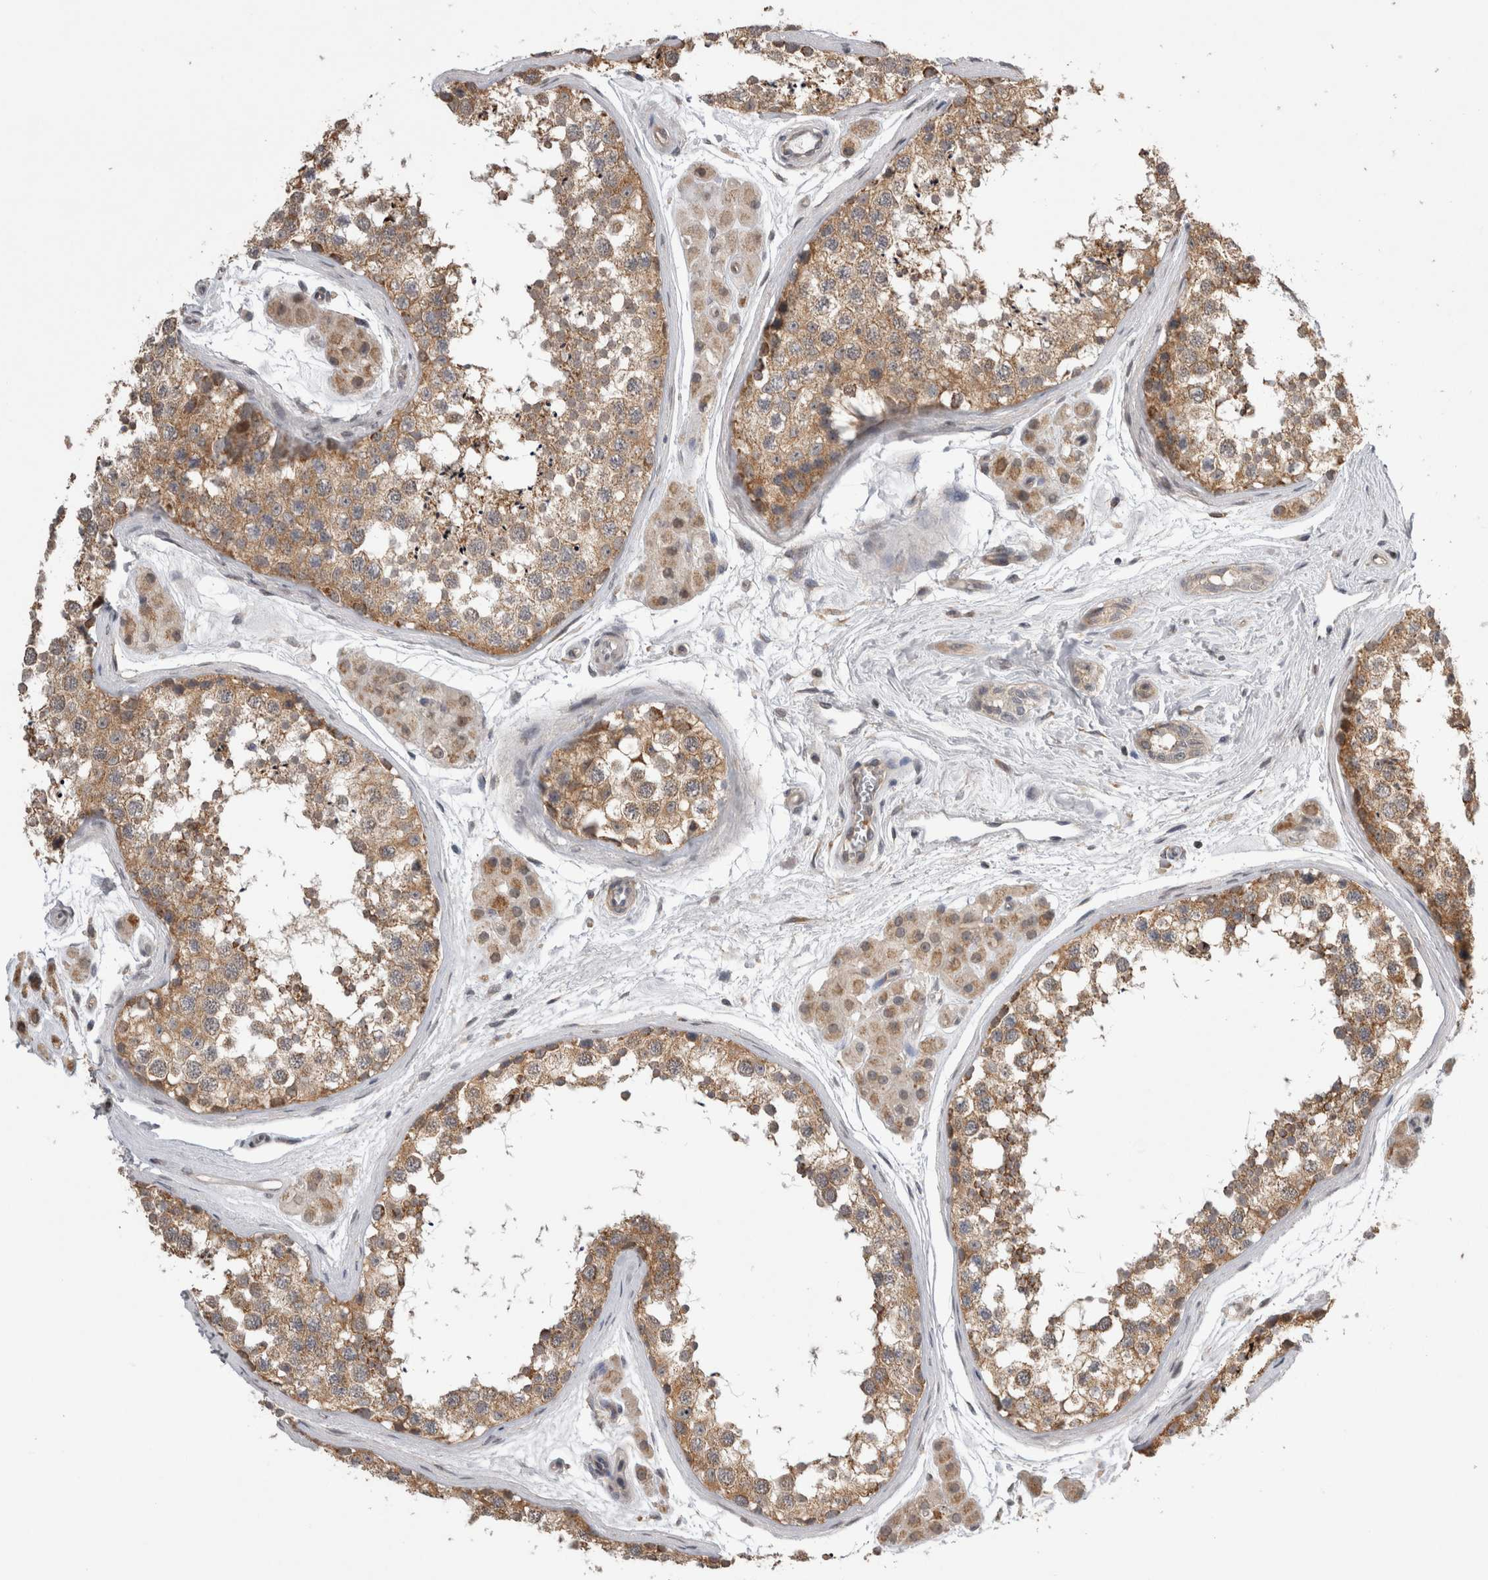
{"staining": {"intensity": "moderate", "quantity": ">75%", "location": "cytoplasmic/membranous"}, "tissue": "testis", "cell_type": "Cells in seminiferous ducts", "image_type": "normal", "snomed": [{"axis": "morphology", "description": "Normal tissue, NOS"}, {"axis": "topography", "description": "Testis"}], "caption": "This histopathology image displays immunohistochemistry (IHC) staining of unremarkable testis, with medium moderate cytoplasmic/membranous staining in approximately >75% of cells in seminiferous ducts.", "gene": "ARHGAP29", "patient": {"sex": "male", "age": 56}}